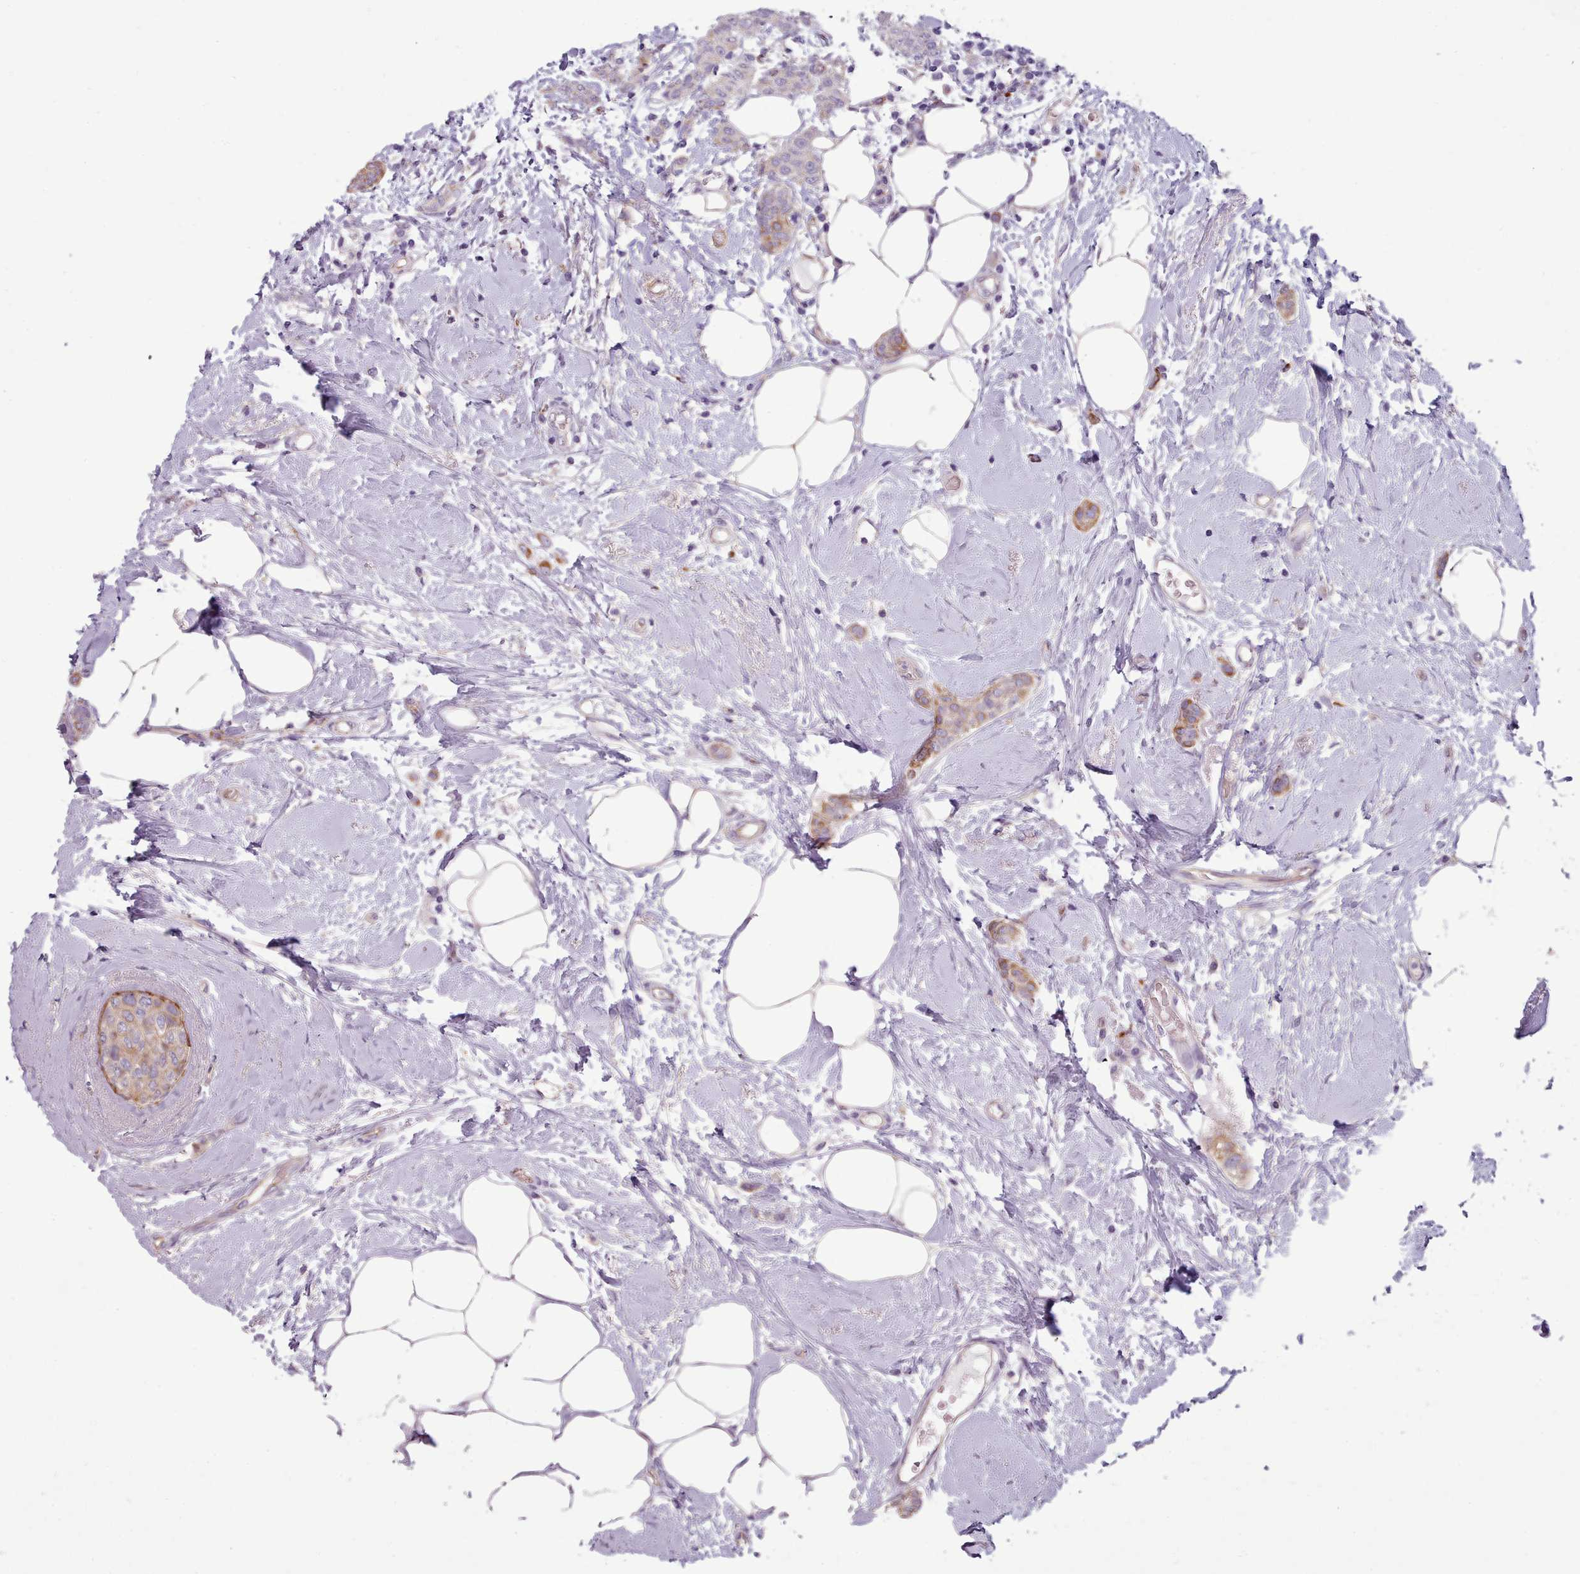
{"staining": {"intensity": "negative", "quantity": "none", "location": "none"}, "tissue": "breast cancer", "cell_type": "Tumor cells", "image_type": "cancer", "snomed": [{"axis": "morphology", "description": "Duct carcinoma"}, {"axis": "topography", "description": "Breast"}], "caption": "IHC of breast cancer (invasive ductal carcinoma) demonstrates no staining in tumor cells. (Stains: DAB (3,3'-diaminobenzidine) IHC with hematoxylin counter stain, Microscopy: brightfield microscopy at high magnification).", "gene": "PLD4", "patient": {"sex": "female", "age": 72}}